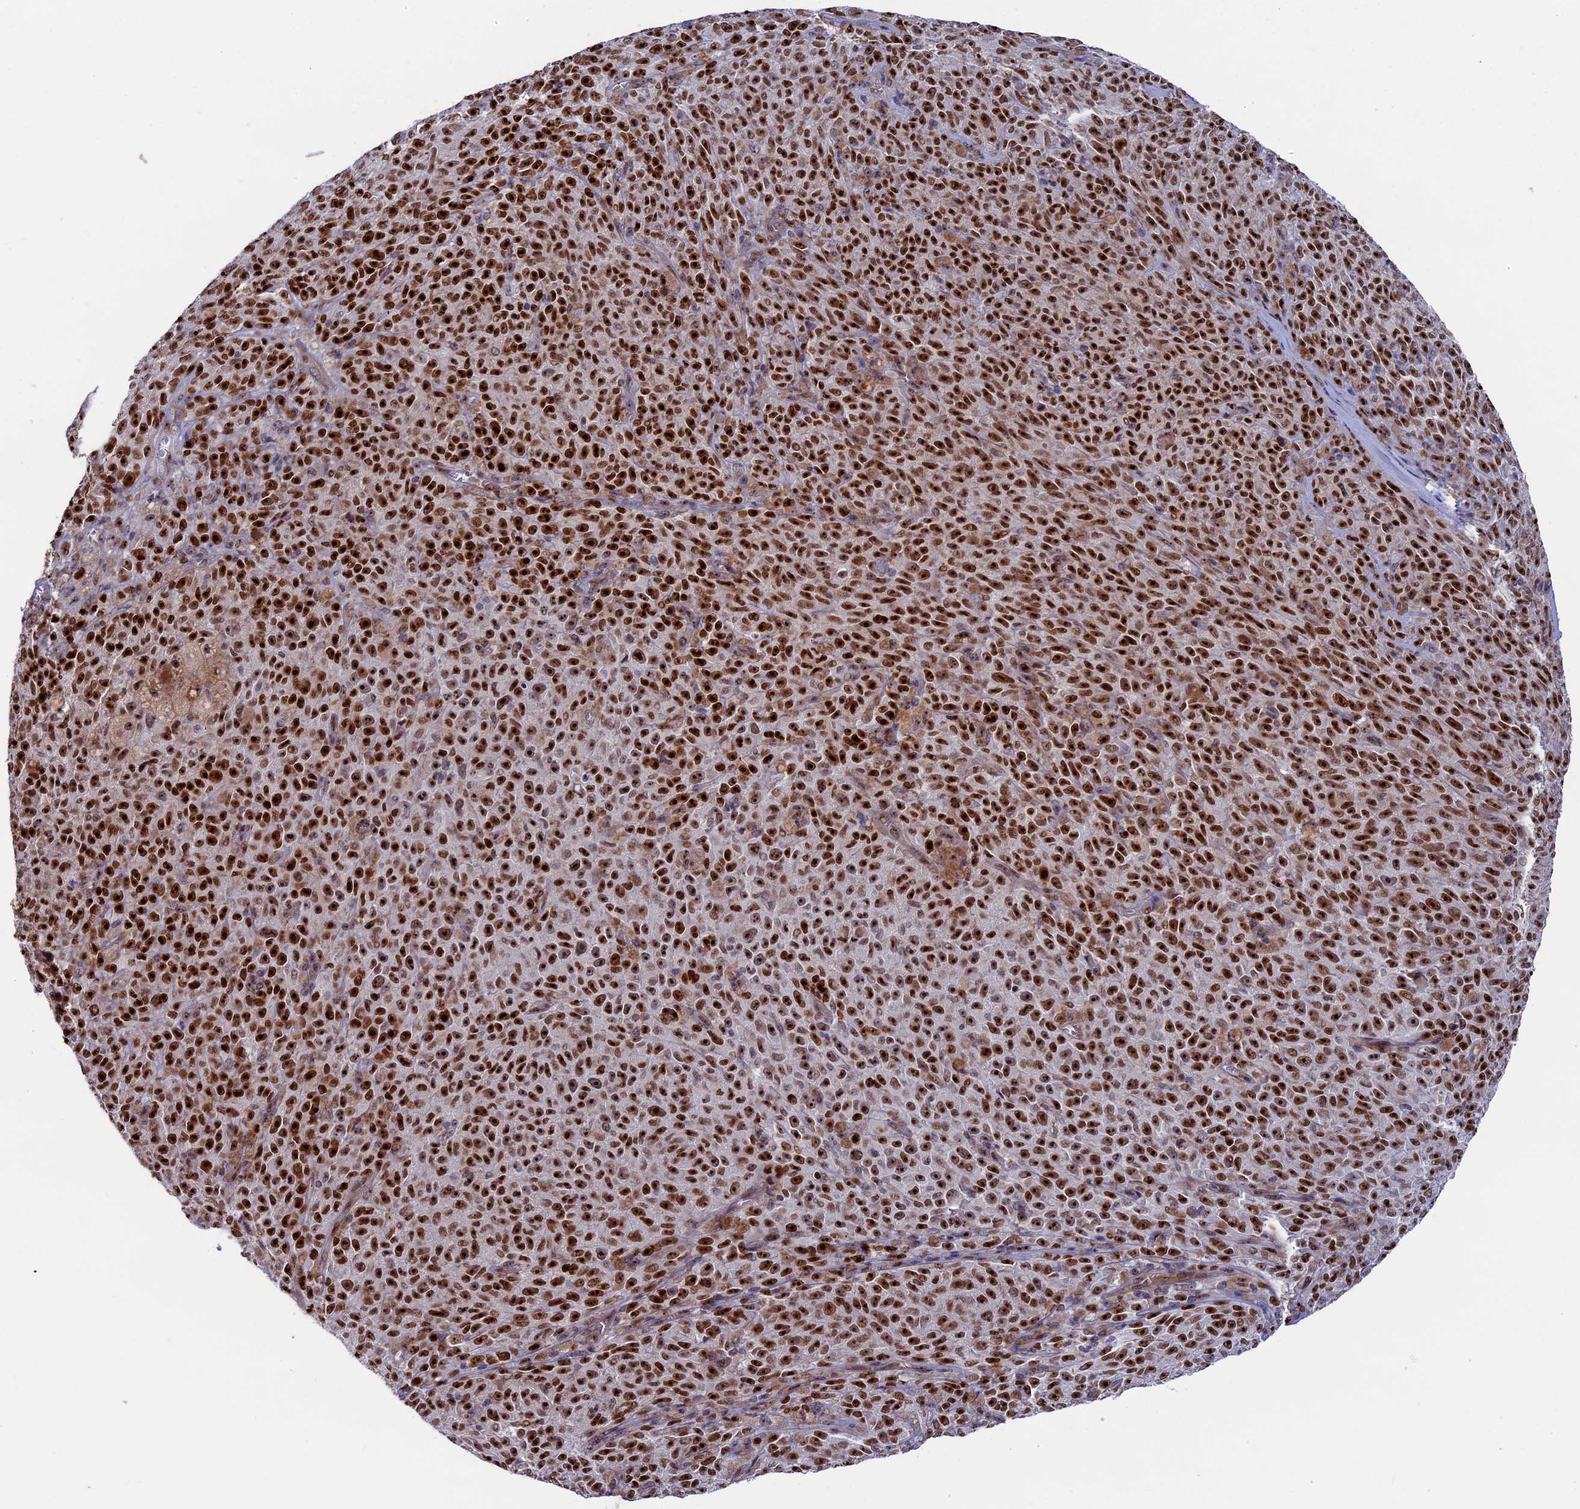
{"staining": {"intensity": "strong", "quantity": ">75%", "location": "nuclear"}, "tissue": "melanoma", "cell_type": "Tumor cells", "image_type": "cancer", "snomed": [{"axis": "morphology", "description": "Malignant melanoma, NOS"}, {"axis": "topography", "description": "Skin"}], "caption": "About >75% of tumor cells in human malignant melanoma reveal strong nuclear protein positivity as visualized by brown immunohistochemical staining.", "gene": "CCDC86", "patient": {"sex": "female", "age": 82}}